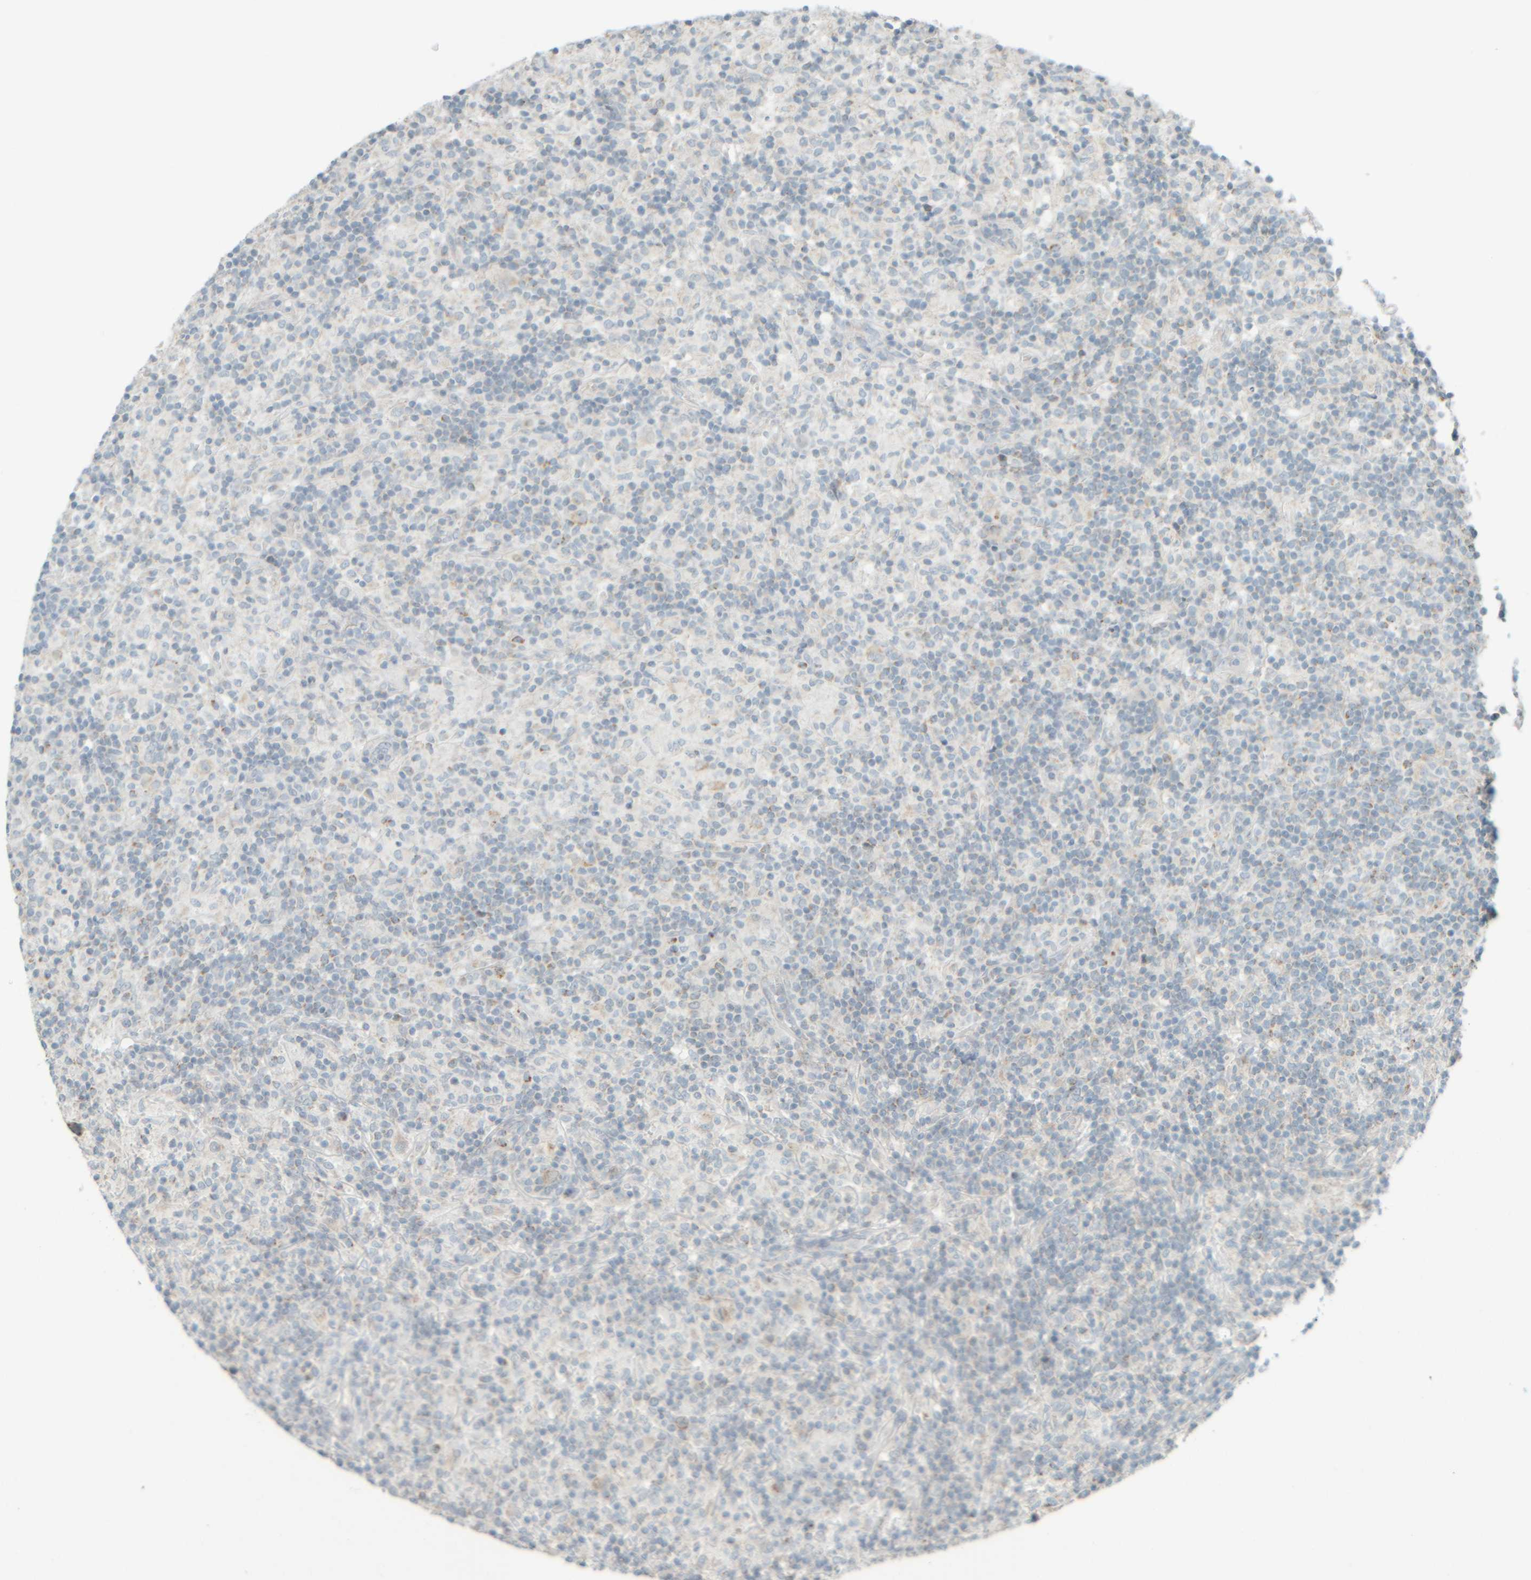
{"staining": {"intensity": "weak", "quantity": ">75%", "location": "cytoplasmic/membranous"}, "tissue": "lymphoma", "cell_type": "Tumor cells", "image_type": "cancer", "snomed": [{"axis": "morphology", "description": "Hodgkin's disease, NOS"}, {"axis": "topography", "description": "Lymph node"}], "caption": "Immunohistochemical staining of Hodgkin's disease demonstrates low levels of weak cytoplasmic/membranous staining in about >75% of tumor cells.", "gene": "PTGES3L-AARSD1", "patient": {"sex": "male", "age": 70}}